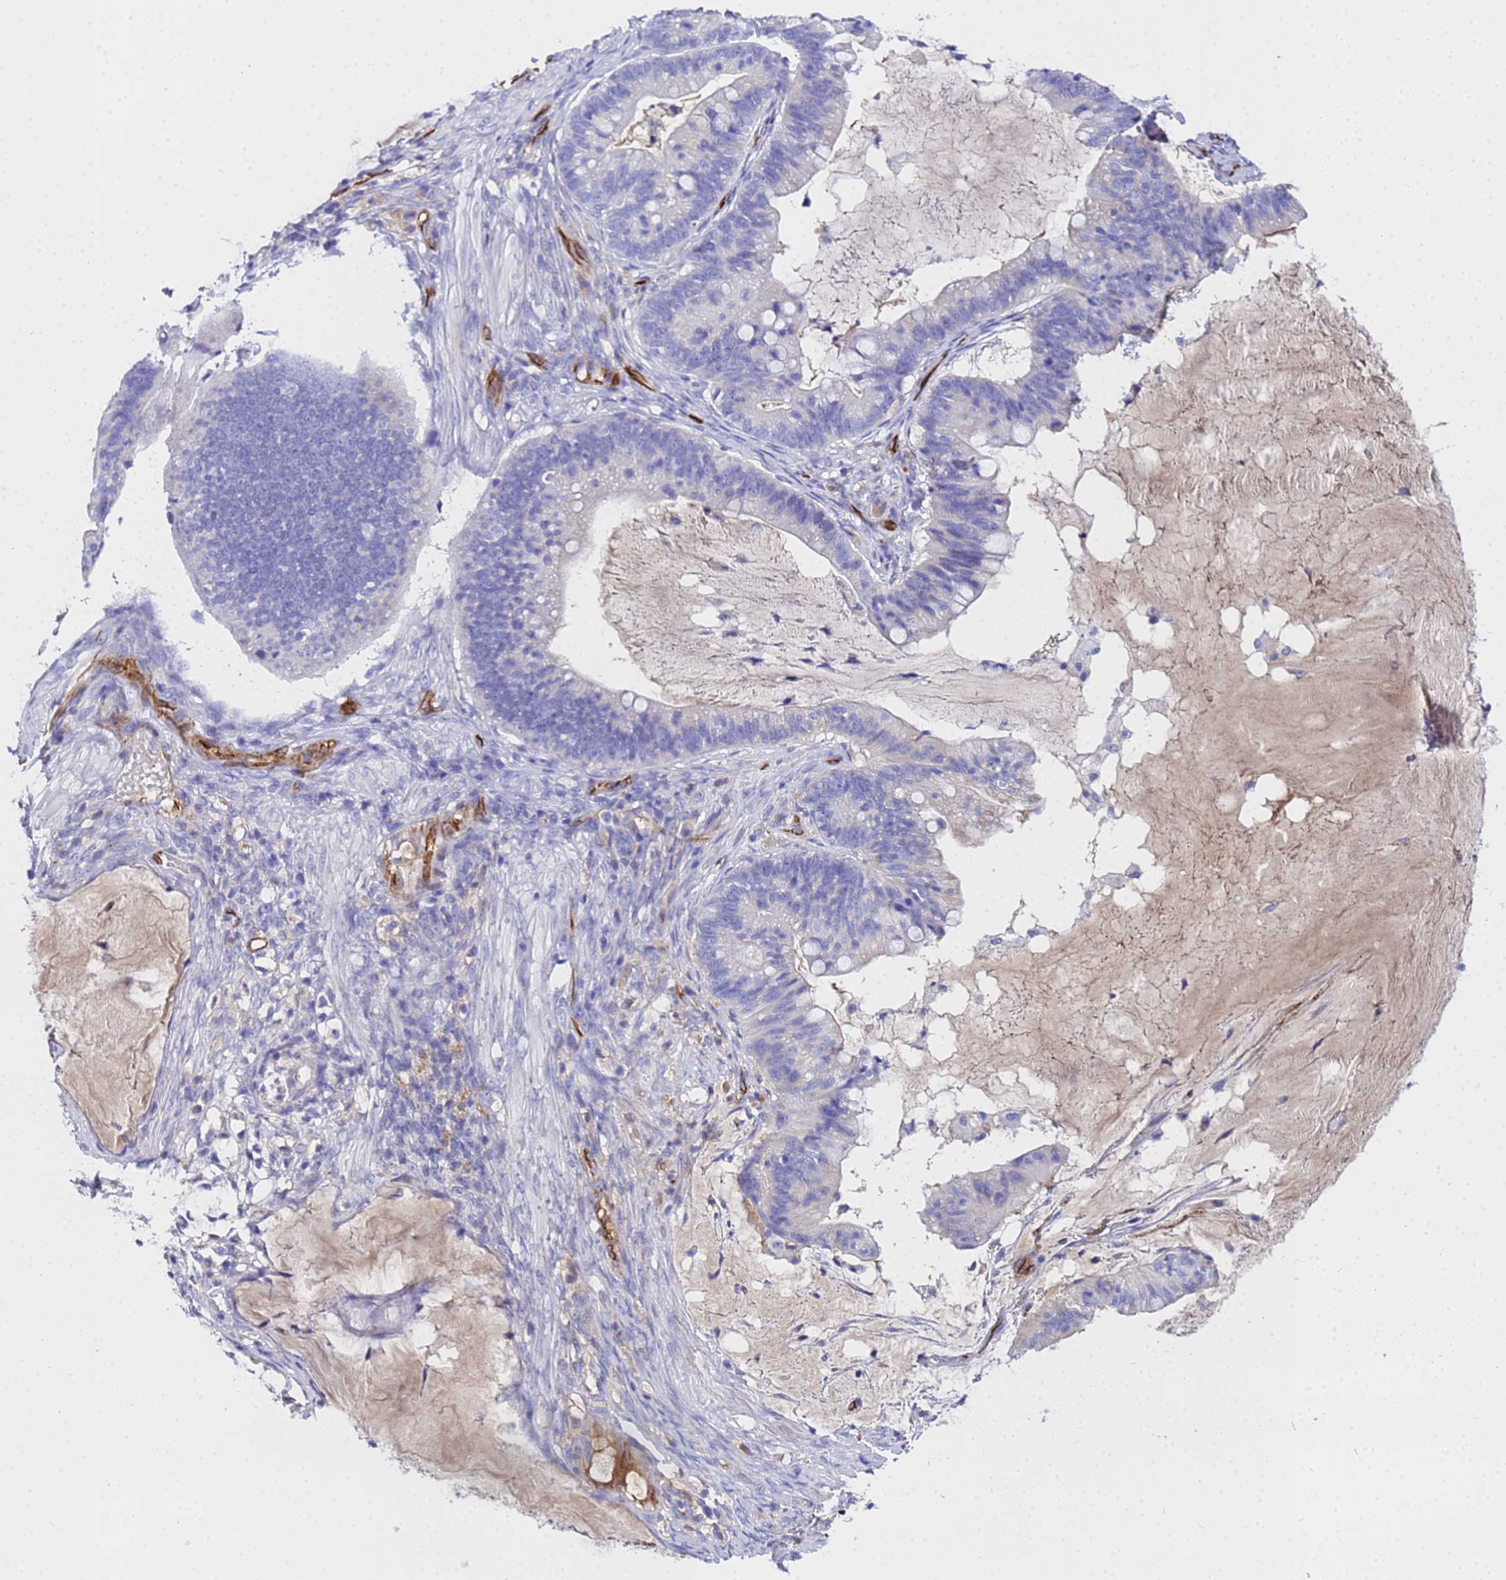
{"staining": {"intensity": "negative", "quantity": "none", "location": "none"}, "tissue": "ovarian cancer", "cell_type": "Tumor cells", "image_type": "cancer", "snomed": [{"axis": "morphology", "description": "Cystadenocarcinoma, mucinous, NOS"}, {"axis": "topography", "description": "Ovary"}], "caption": "An image of human ovarian cancer is negative for staining in tumor cells.", "gene": "ADIPOQ", "patient": {"sex": "female", "age": 61}}